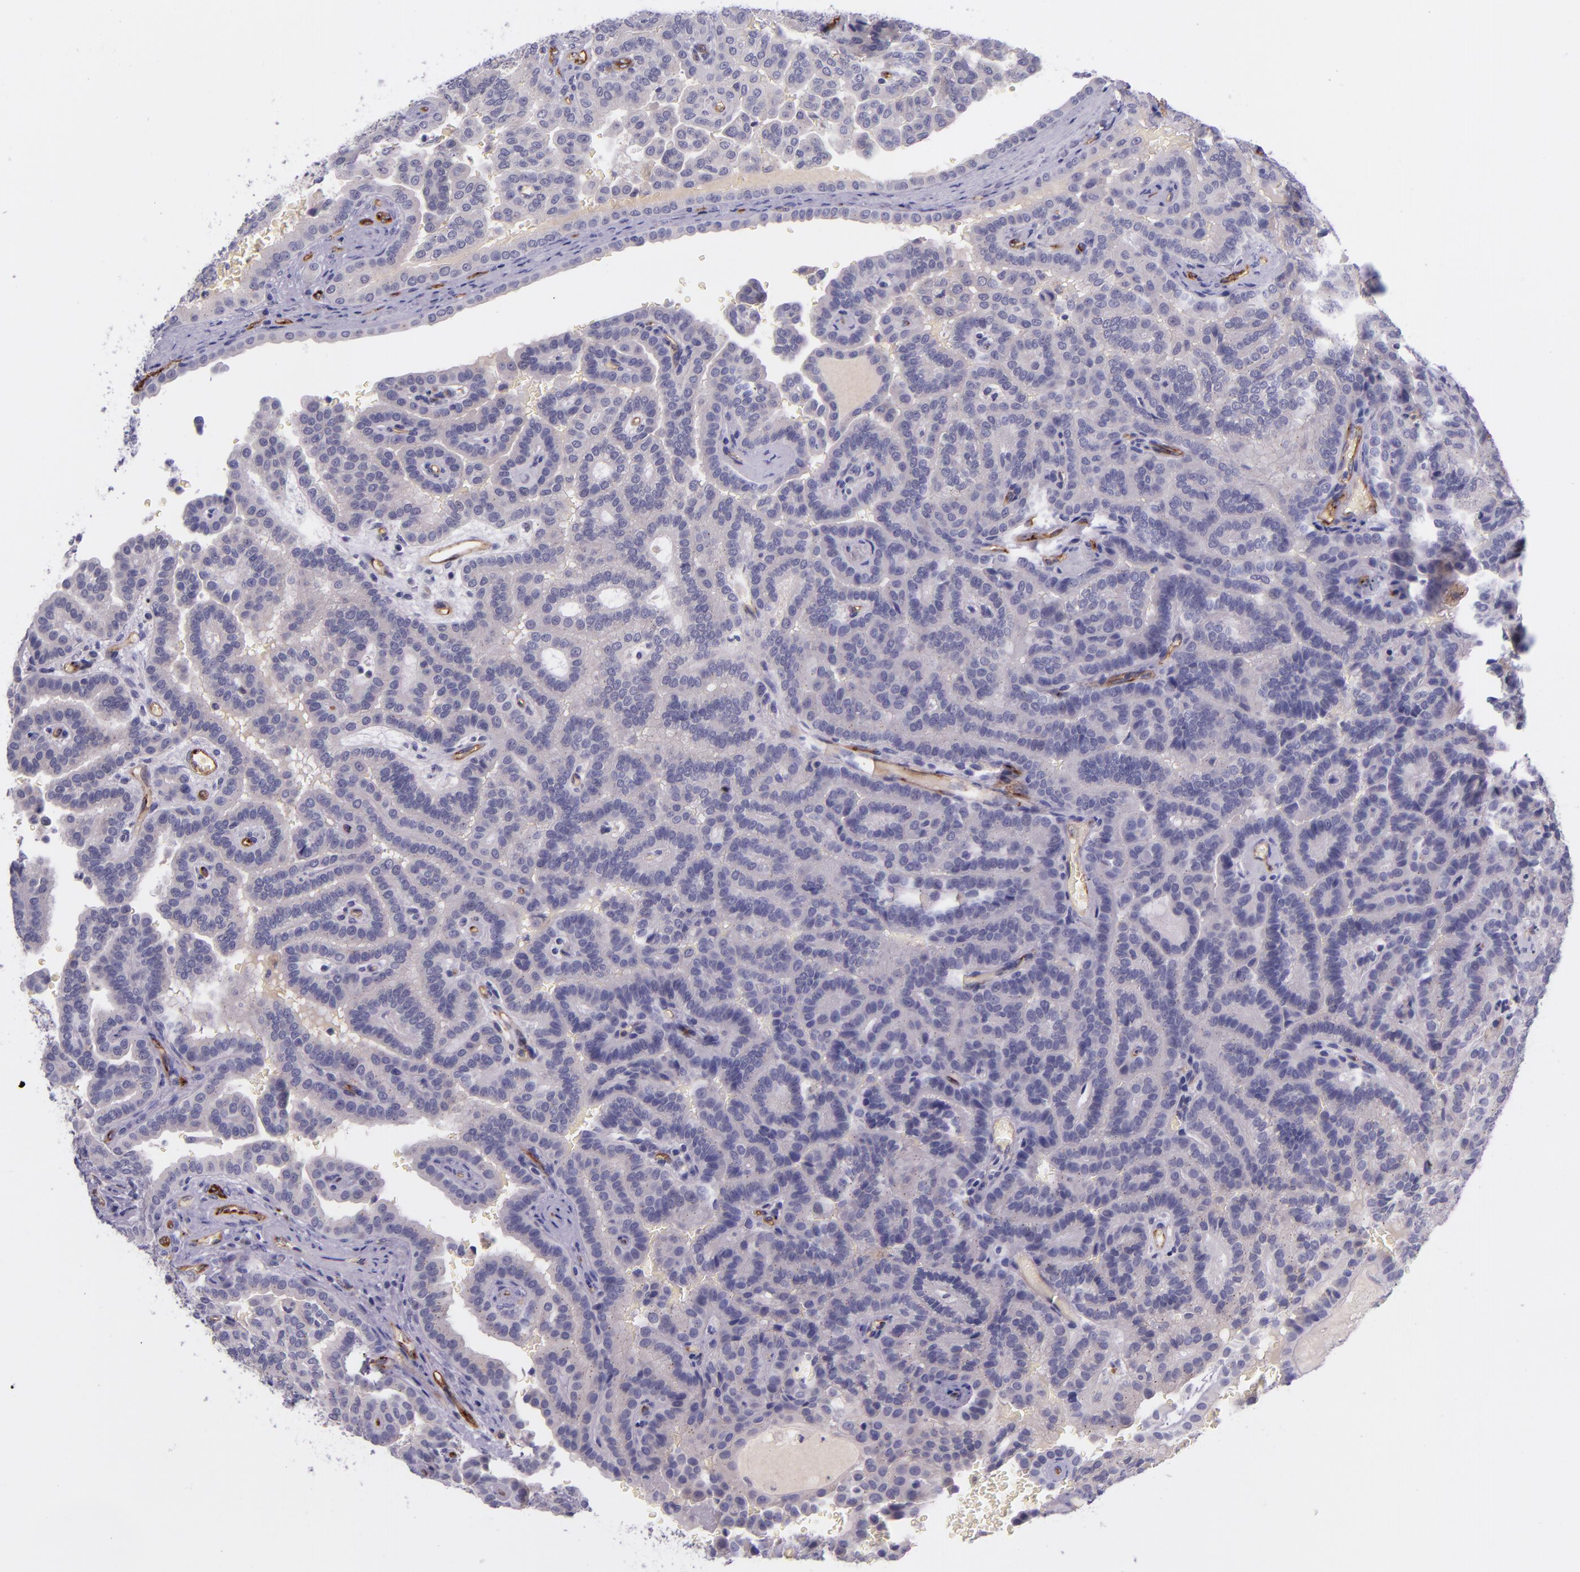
{"staining": {"intensity": "negative", "quantity": "none", "location": "none"}, "tissue": "renal cancer", "cell_type": "Tumor cells", "image_type": "cancer", "snomed": [{"axis": "morphology", "description": "Adenocarcinoma, NOS"}, {"axis": "topography", "description": "Kidney"}], "caption": "A photomicrograph of adenocarcinoma (renal) stained for a protein shows no brown staining in tumor cells.", "gene": "NOS3", "patient": {"sex": "male", "age": 61}}